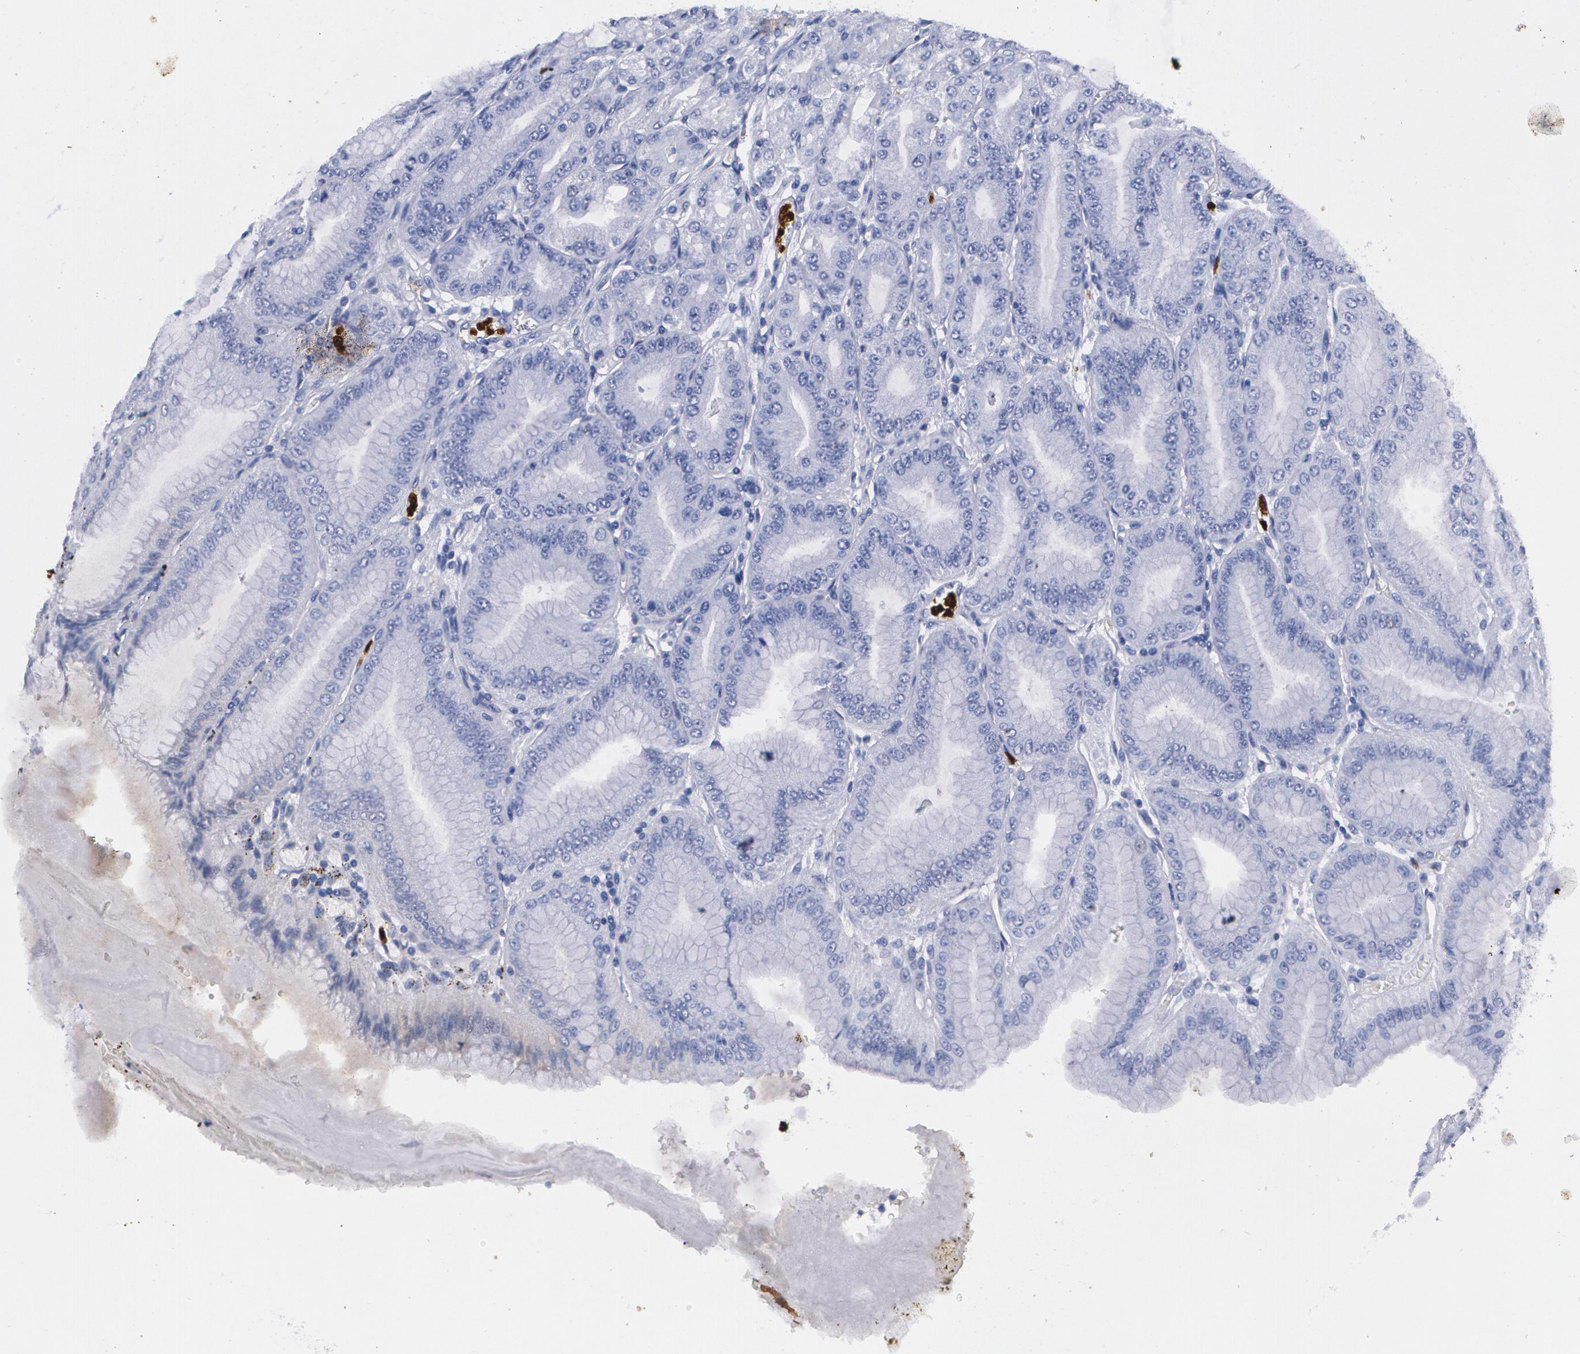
{"staining": {"intensity": "negative", "quantity": "none", "location": "none"}, "tissue": "stomach", "cell_type": "Glandular cells", "image_type": "normal", "snomed": [{"axis": "morphology", "description": "Normal tissue, NOS"}, {"axis": "topography", "description": "Stomach, lower"}], "caption": "Micrograph shows no protein expression in glandular cells of benign stomach.", "gene": "S100A8", "patient": {"sex": "male", "age": 71}}